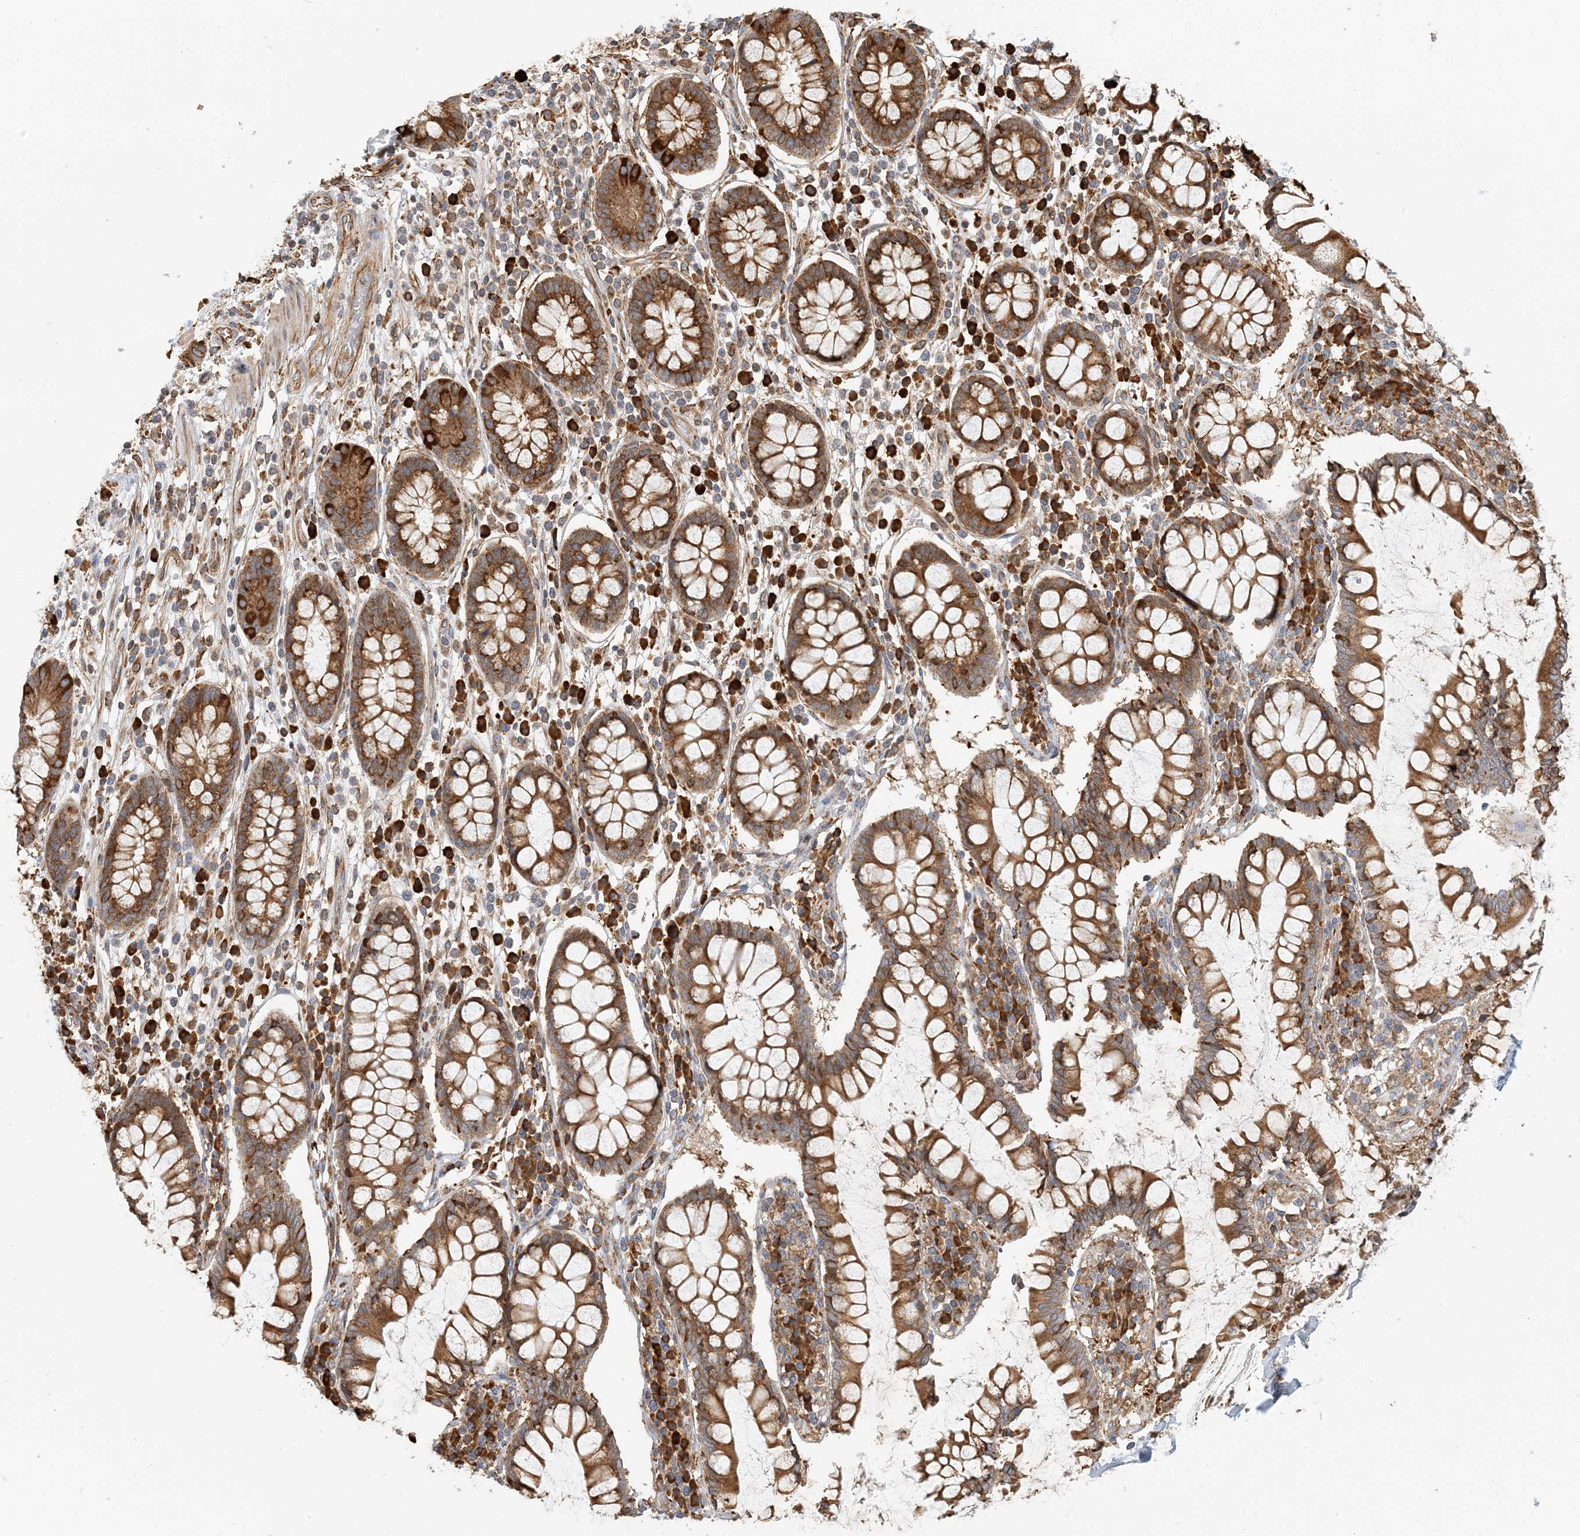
{"staining": {"intensity": "moderate", "quantity": ">75%", "location": "cytoplasmic/membranous"}, "tissue": "colon", "cell_type": "Endothelial cells", "image_type": "normal", "snomed": [{"axis": "morphology", "description": "Normal tissue, NOS"}, {"axis": "topography", "description": "Colon"}], "caption": "Protein positivity by IHC shows moderate cytoplasmic/membranous expression in about >75% of endothelial cells in normal colon.", "gene": "HNMT", "patient": {"sex": "female", "age": 79}}